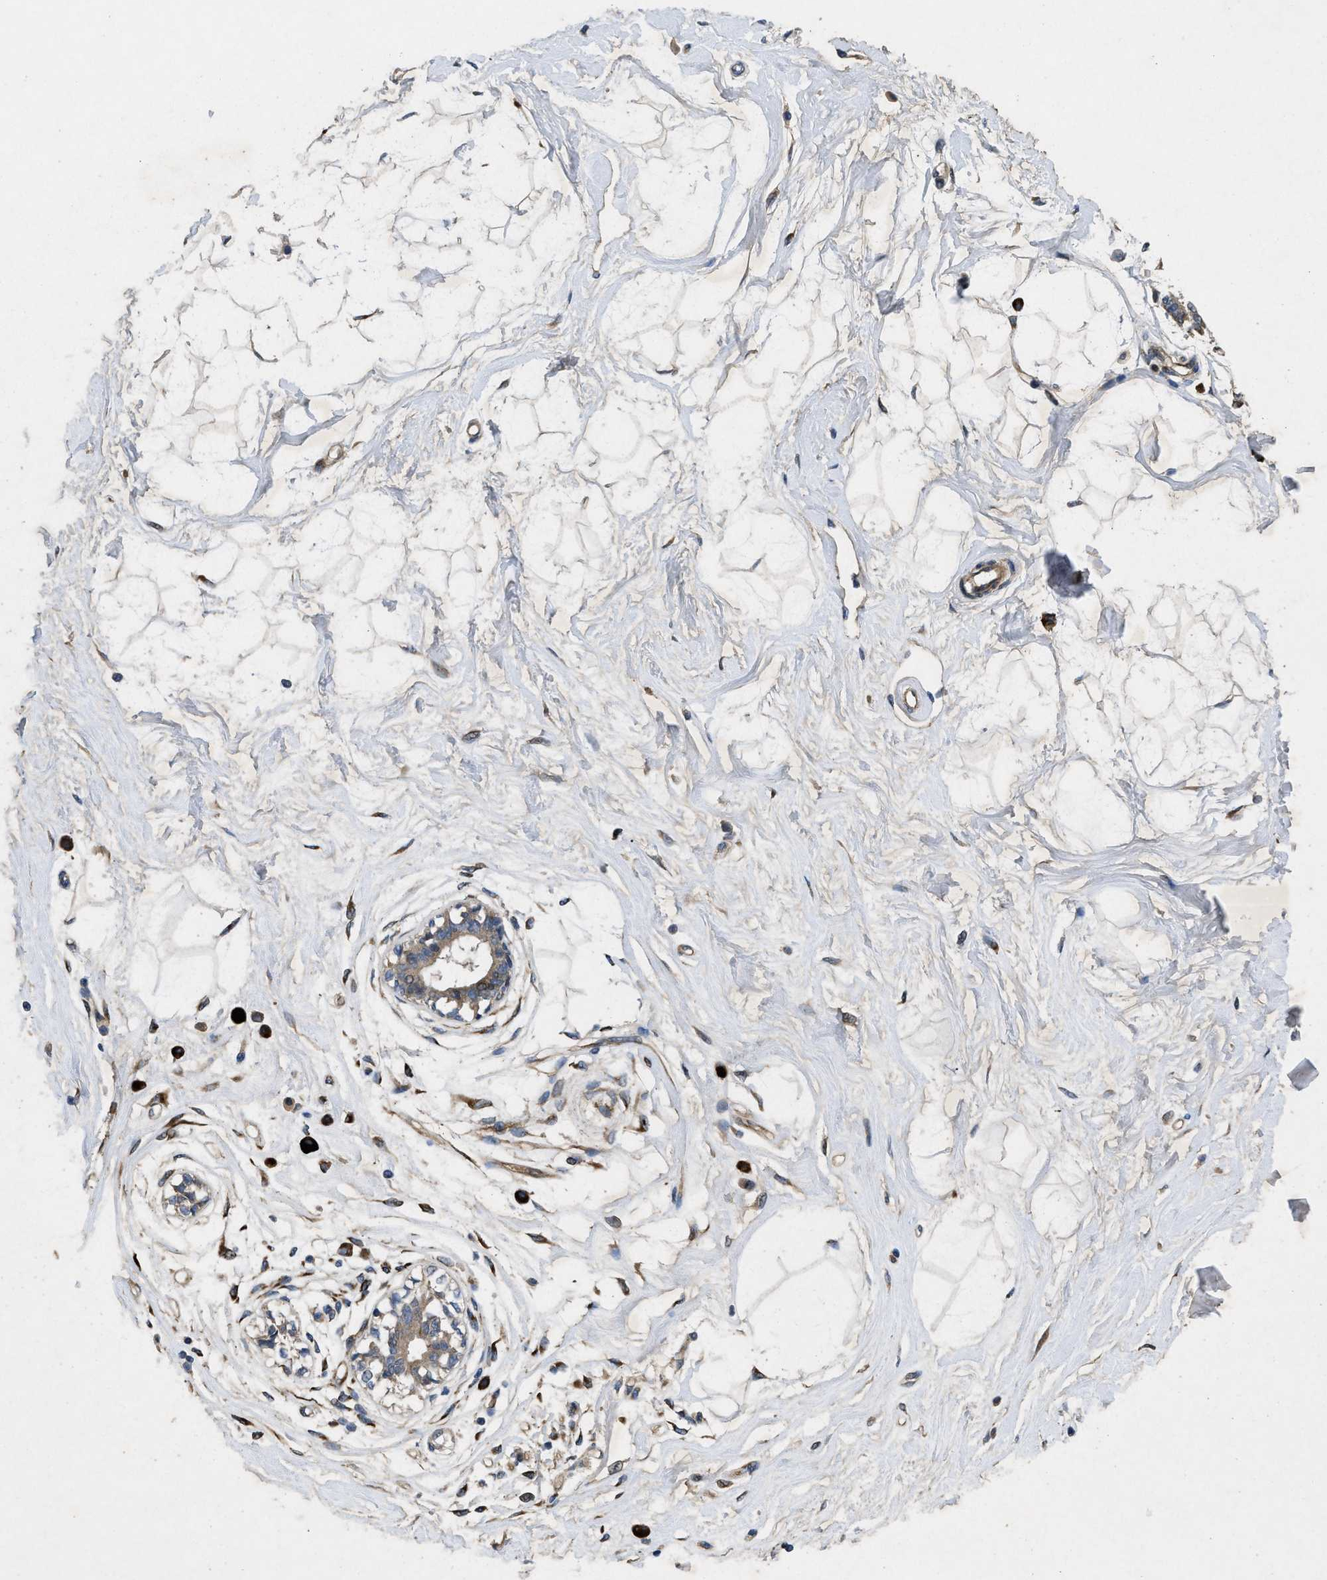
{"staining": {"intensity": "negative", "quantity": "none", "location": "none"}, "tissue": "breast", "cell_type": "Adipocytes", "image_type": "normal", "snomed": [{"axis": "morphology", "description": "Normal tissue, NOS"}, {"axis": "topography", "description": "Breast"}], "caption": "There is no significant staining in adipocytes of breast. (Stains: DAB immunohistochemistry (IHC) with hematoxylin counter stain, Microscopy: brightfield microscopy at high magnification).", "gene": "HSPA12B", "patient": {"sex": "female", "age": 45}}